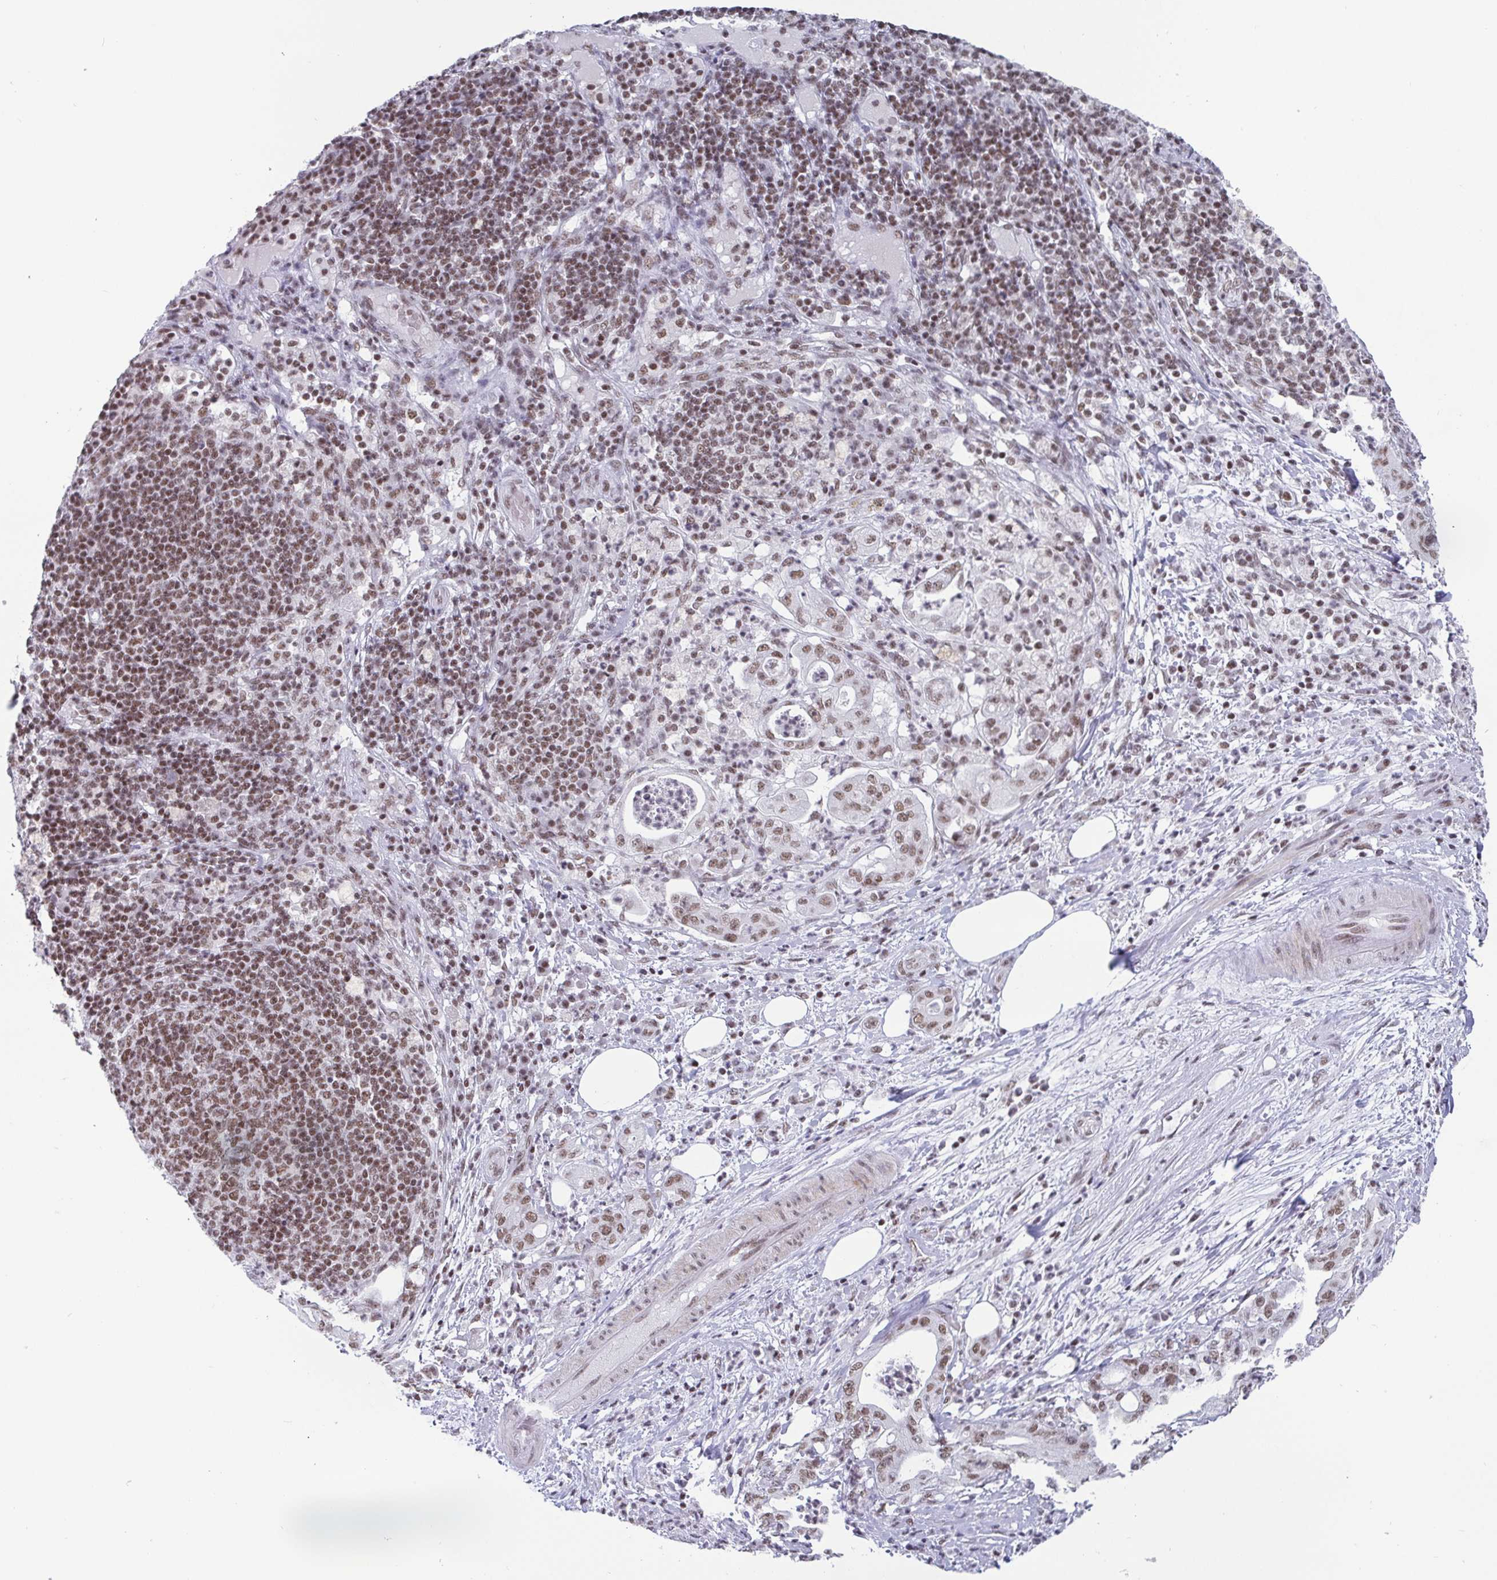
{"staining": {"intensity": "weak", "quantity": ">75%", "location": "nuclear"}, "tissue": "pancreatic cancer", "cell_type": "Tumor cells", "image_type": "cancer", "snomed": [{"axis": "morphology", "description": "Adenocarcinoma, NOS"}, {"axis": "topography", "description": "Pancreas"}], "caption": "A brown stain highlights weak nuclear expression of a protein in human adenocarcinoma (pancreatic) tumor cells. (Brightfield microscopy of DAB IHC at high magnification).", "gene": "CTCF", "patient": {"sex": "male", "age": 71}}